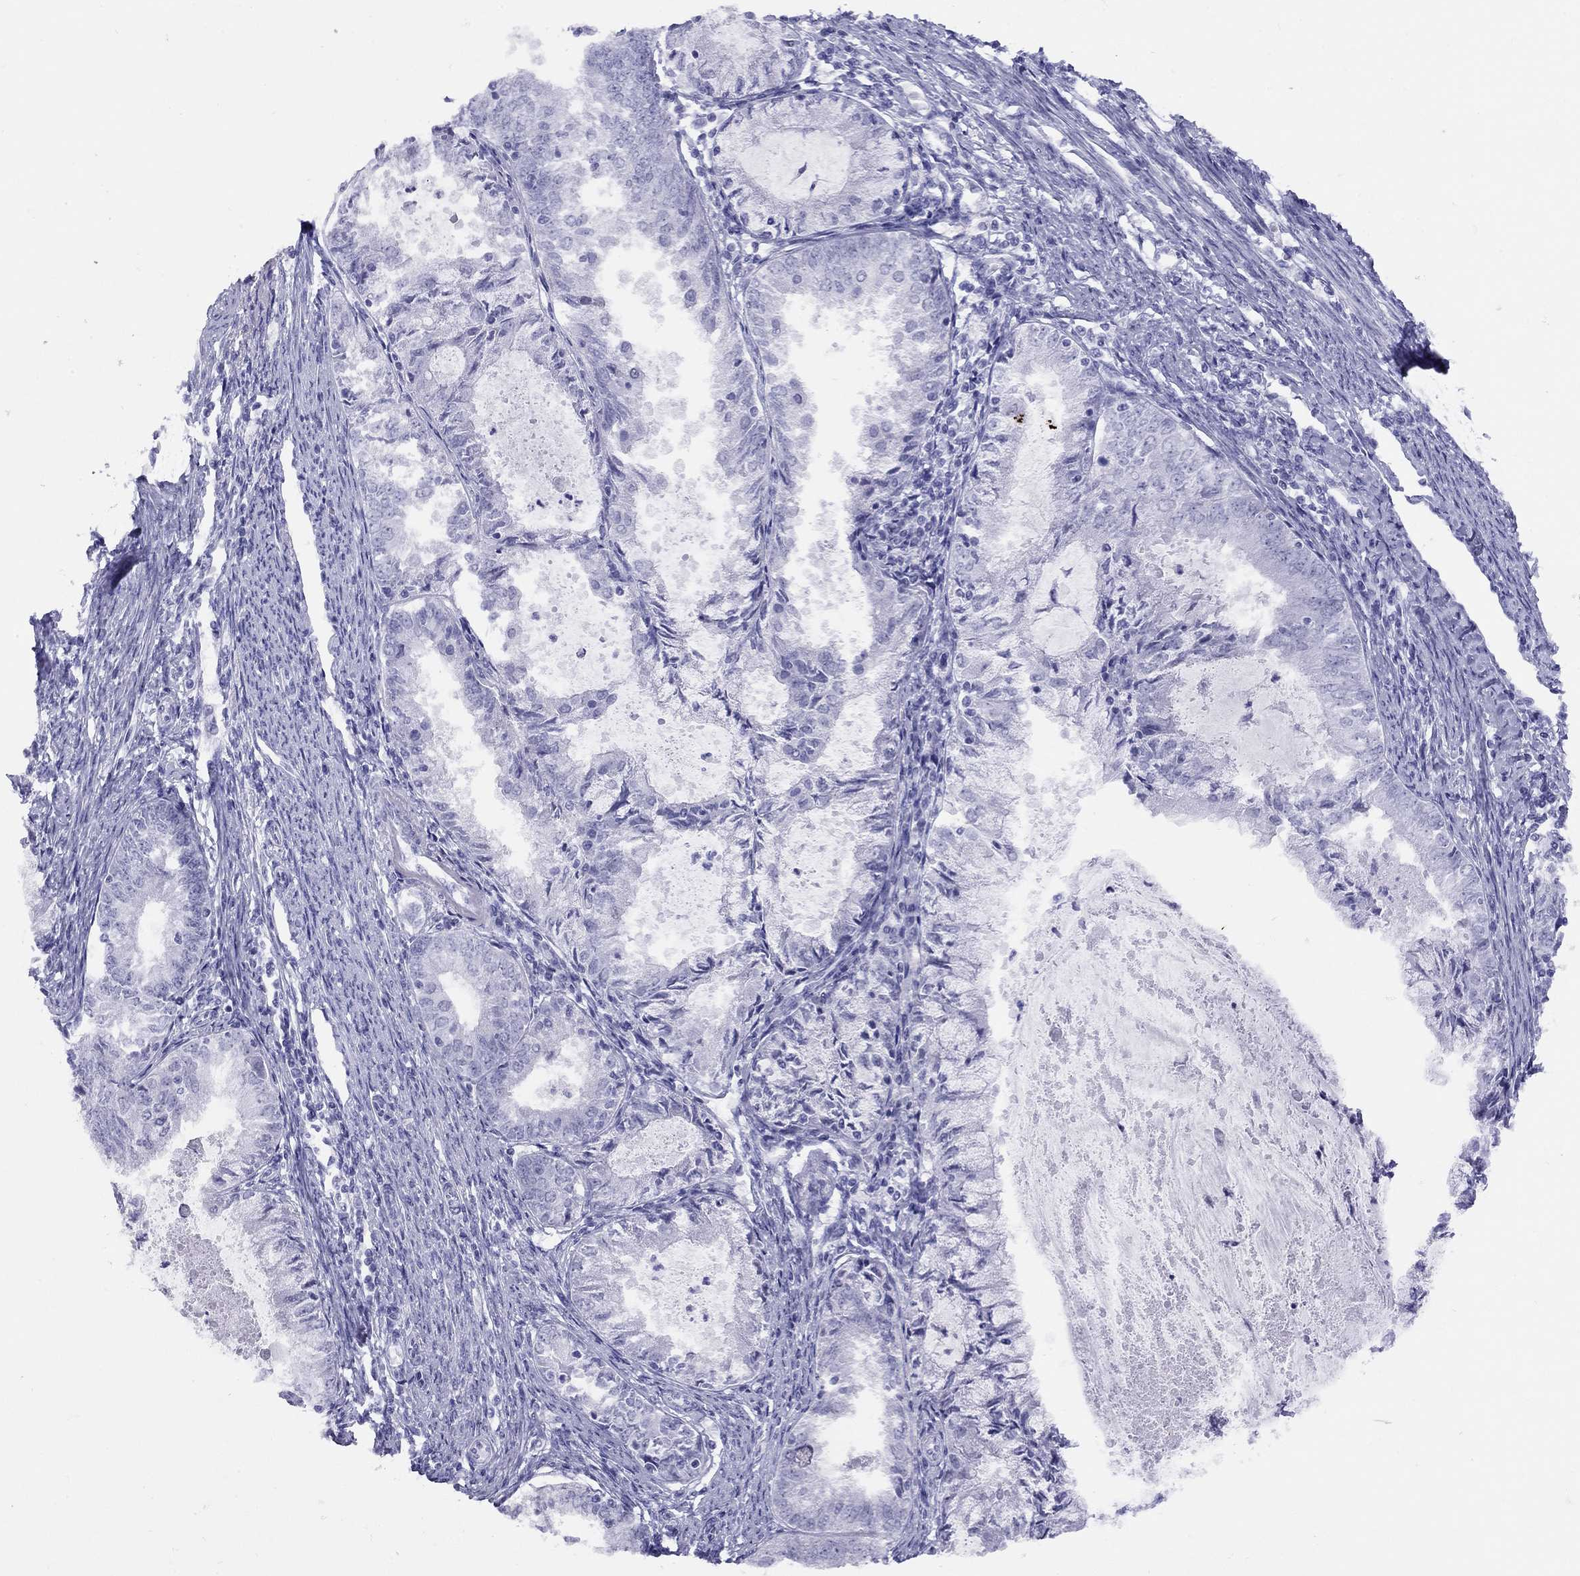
{"staining": {"intensity": "negative", "quantity": "none", "location": "none"}, "tissue": "endometrial cancer", "cell_type": "Tumor cells", "image_type": "cancer", "snomed": [{"axis": "morphology", "description": "Adenocarcinoma, NOS"}, {"axis": "topography", "description": "Endometrium"}], "caption": "Immunohistochemistry (IHC) micrograph of human endometrial adenocarcinoma stained for a protein (brown), which displays no positivity in tumor cells.", "gene": "LYAR", "patient": {"sex": "female", "age": 57}}